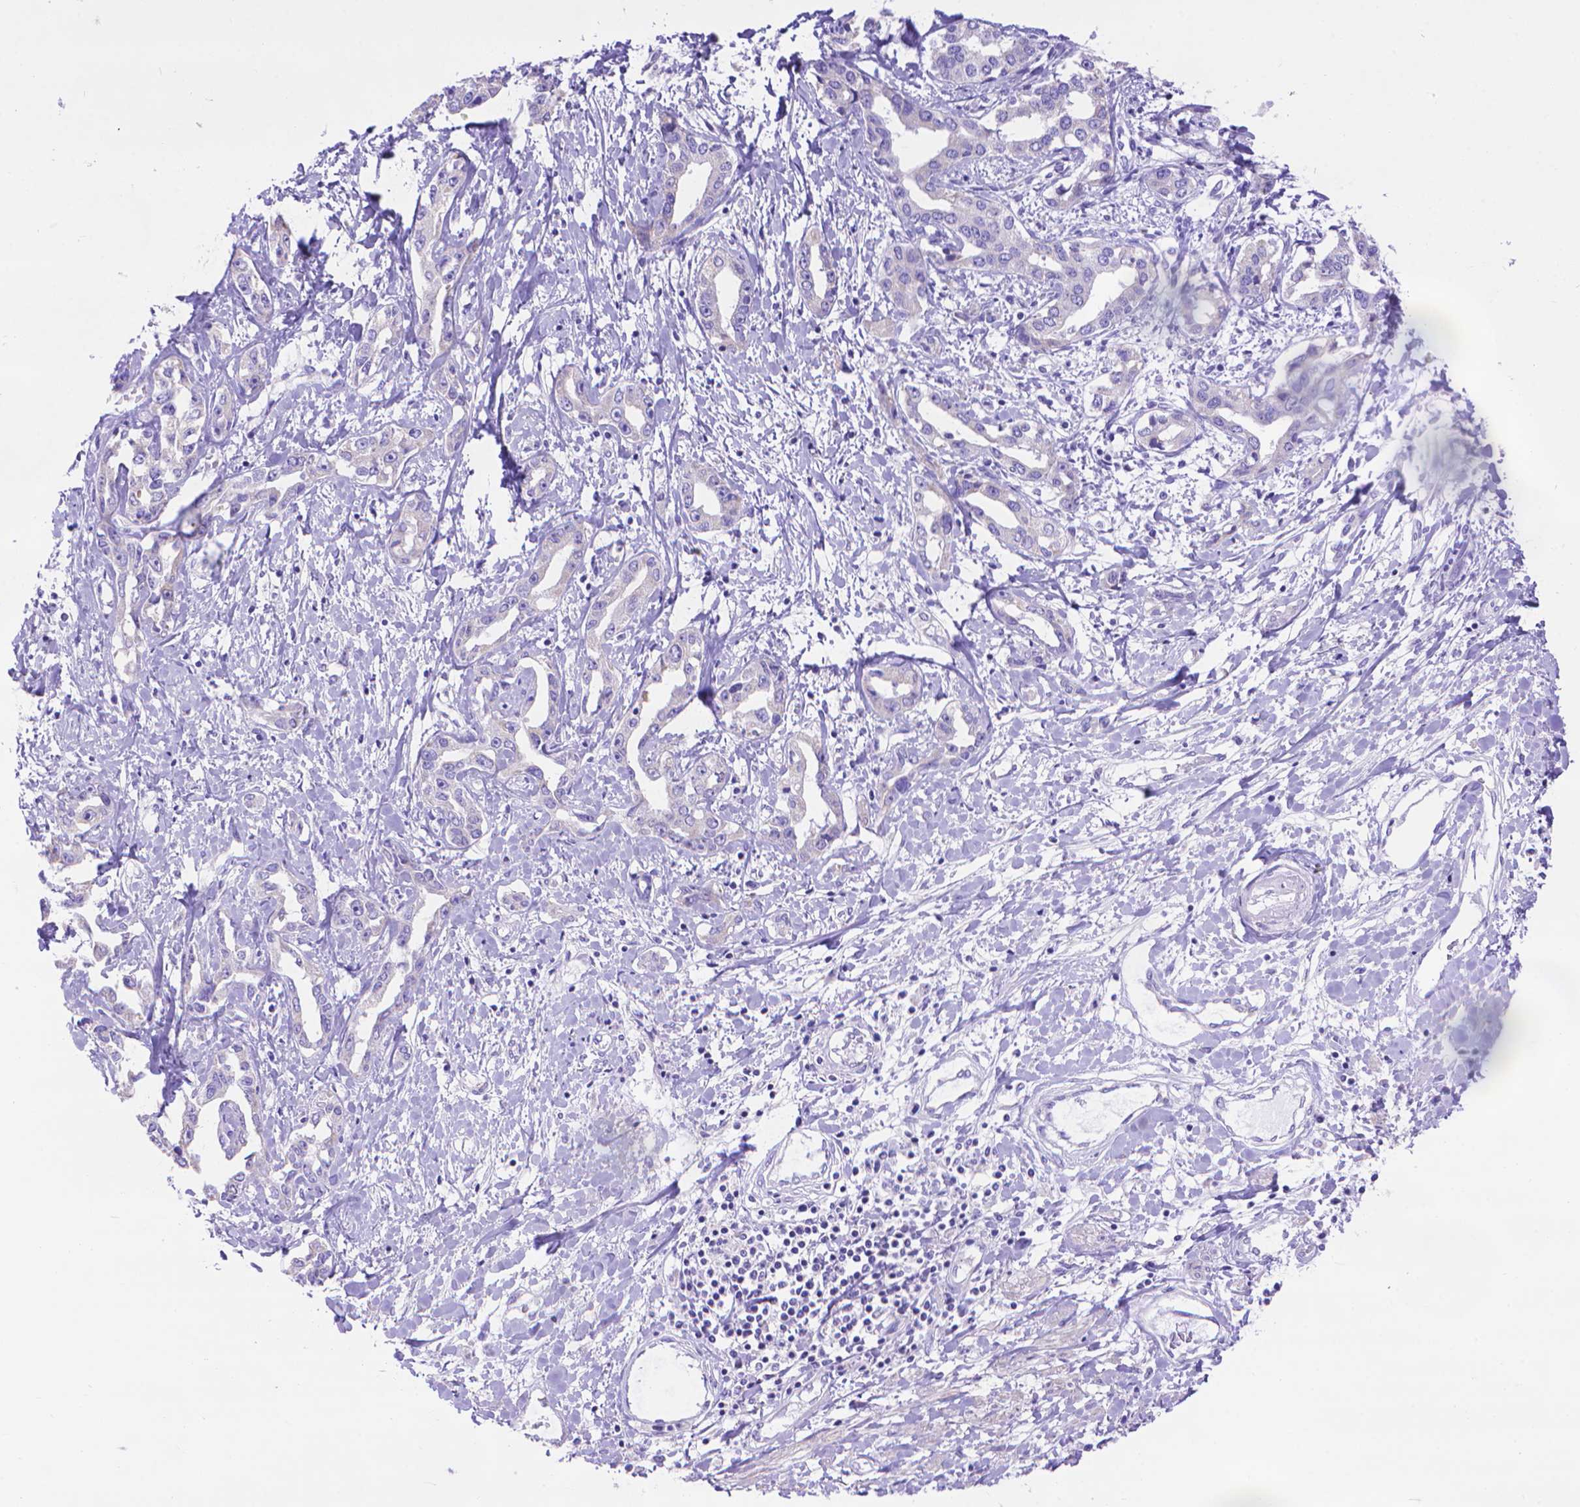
{"staining": {"intensity": "negative", "quantity": "none", "location": "none"}, "tissue": "liver cancer", "cell_type": "Tumor cells", "image_type": "cancer", "snomed": [{"axis": "morphology", "description": "Cholangiocarcinoma"}, {"axis": "topography", "description": "Liver"}], "caption": "This is an immunohistochemistry histopathology image of human liver cancer (cholangiocarcinoma). There is no staining in tumor cells.", "gene": "DHRS2", "patient": {"sex": "male", "age": 59}}